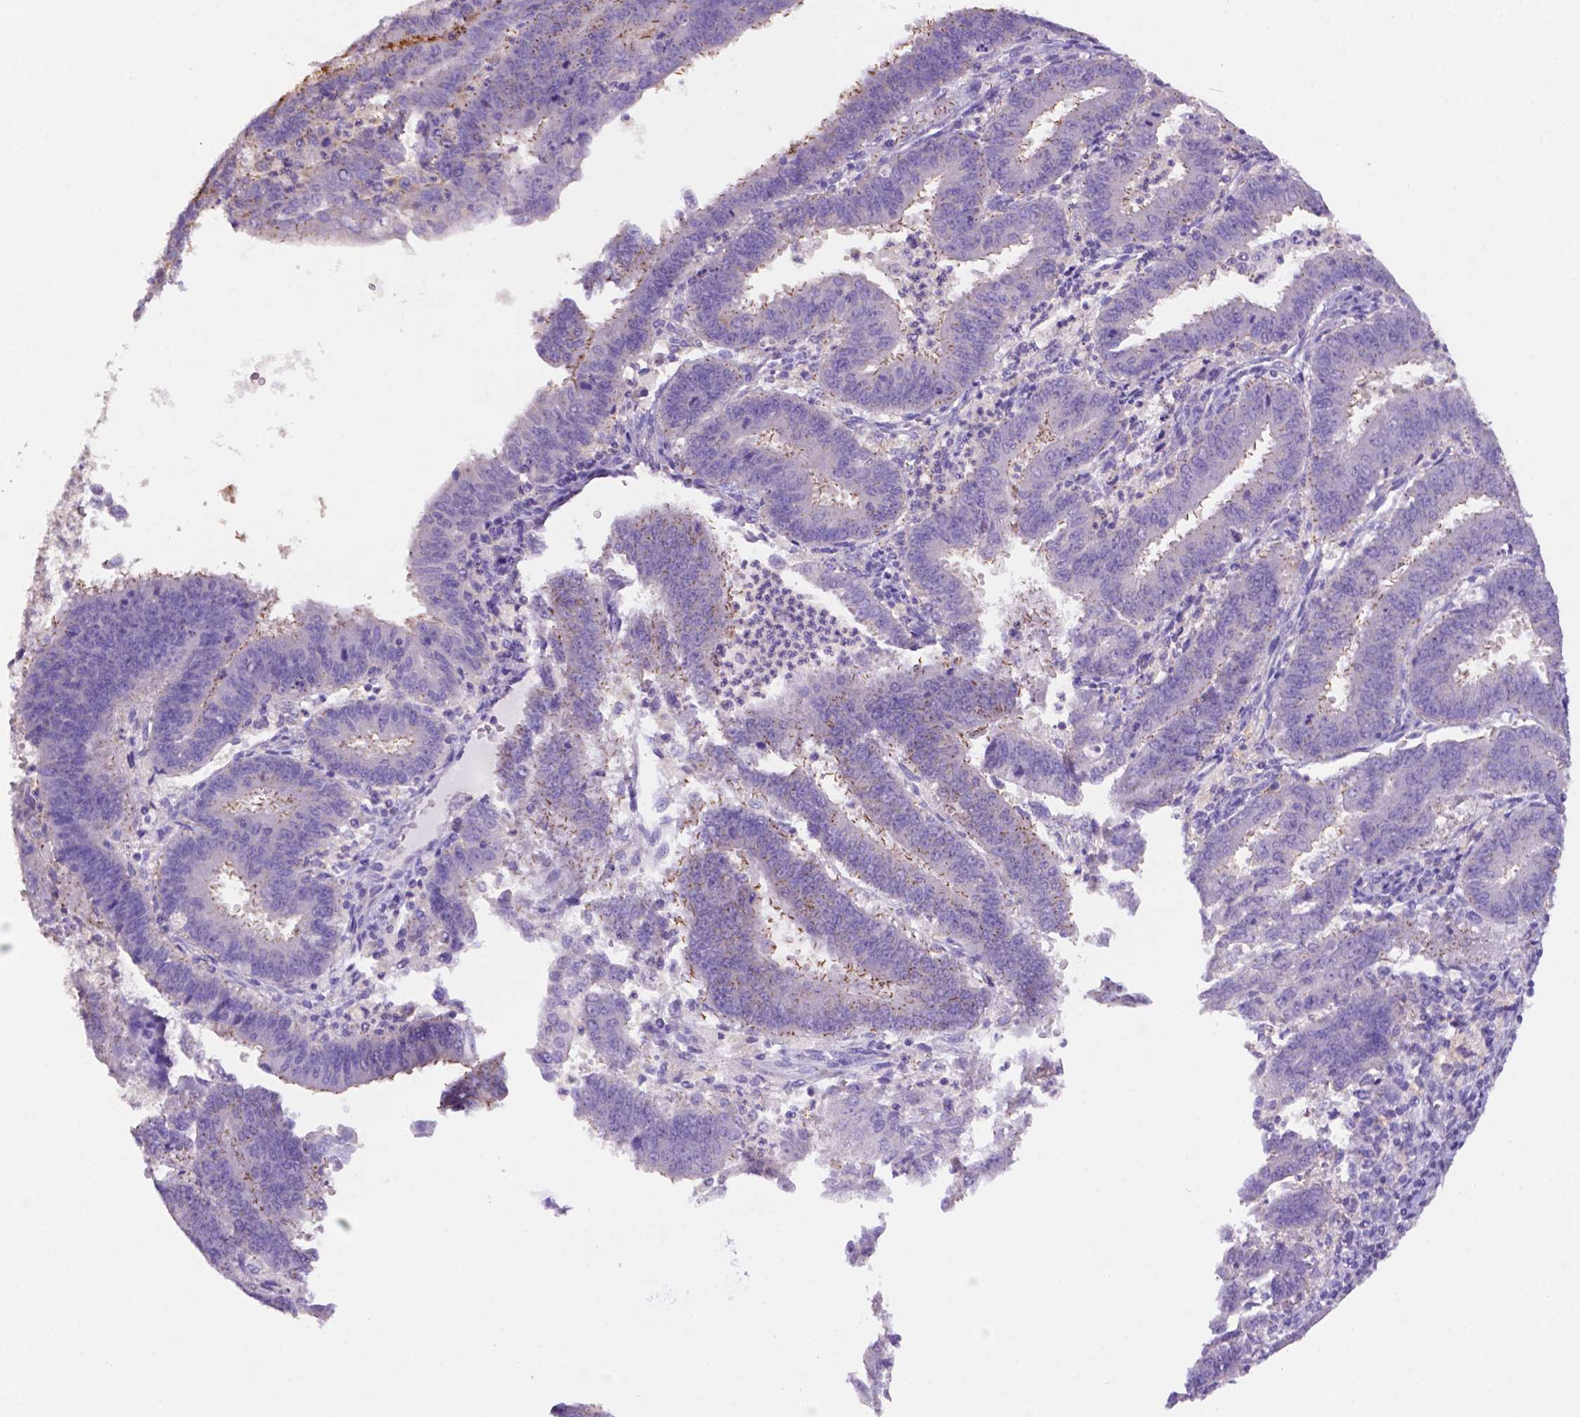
{"staining": {"intensity": "moderate", "quantity": "<25%", "location": "cytoplasmic/membranous"}, "tissue": "endometrial cancer", "cell_type": "Tumor cells", "image_type": "cancer", "snomed": [{"axis": "morphology", "description": "Adenocarcinoma, NOS"}, {"axis": "topography", "description": "Endometrium"}], "caption": "A brown stain shows moderate cytoplasmic/membranous staining of a protein in endometrial cancer (adenocarcinoma) tumor cells. The staining was performed using DAB, with brown indicating positive protein expression. Nuclei are stained blue with hematoxylin.", "gene": "PRPS2", "patient": {"sex": "female", "age": 73}}